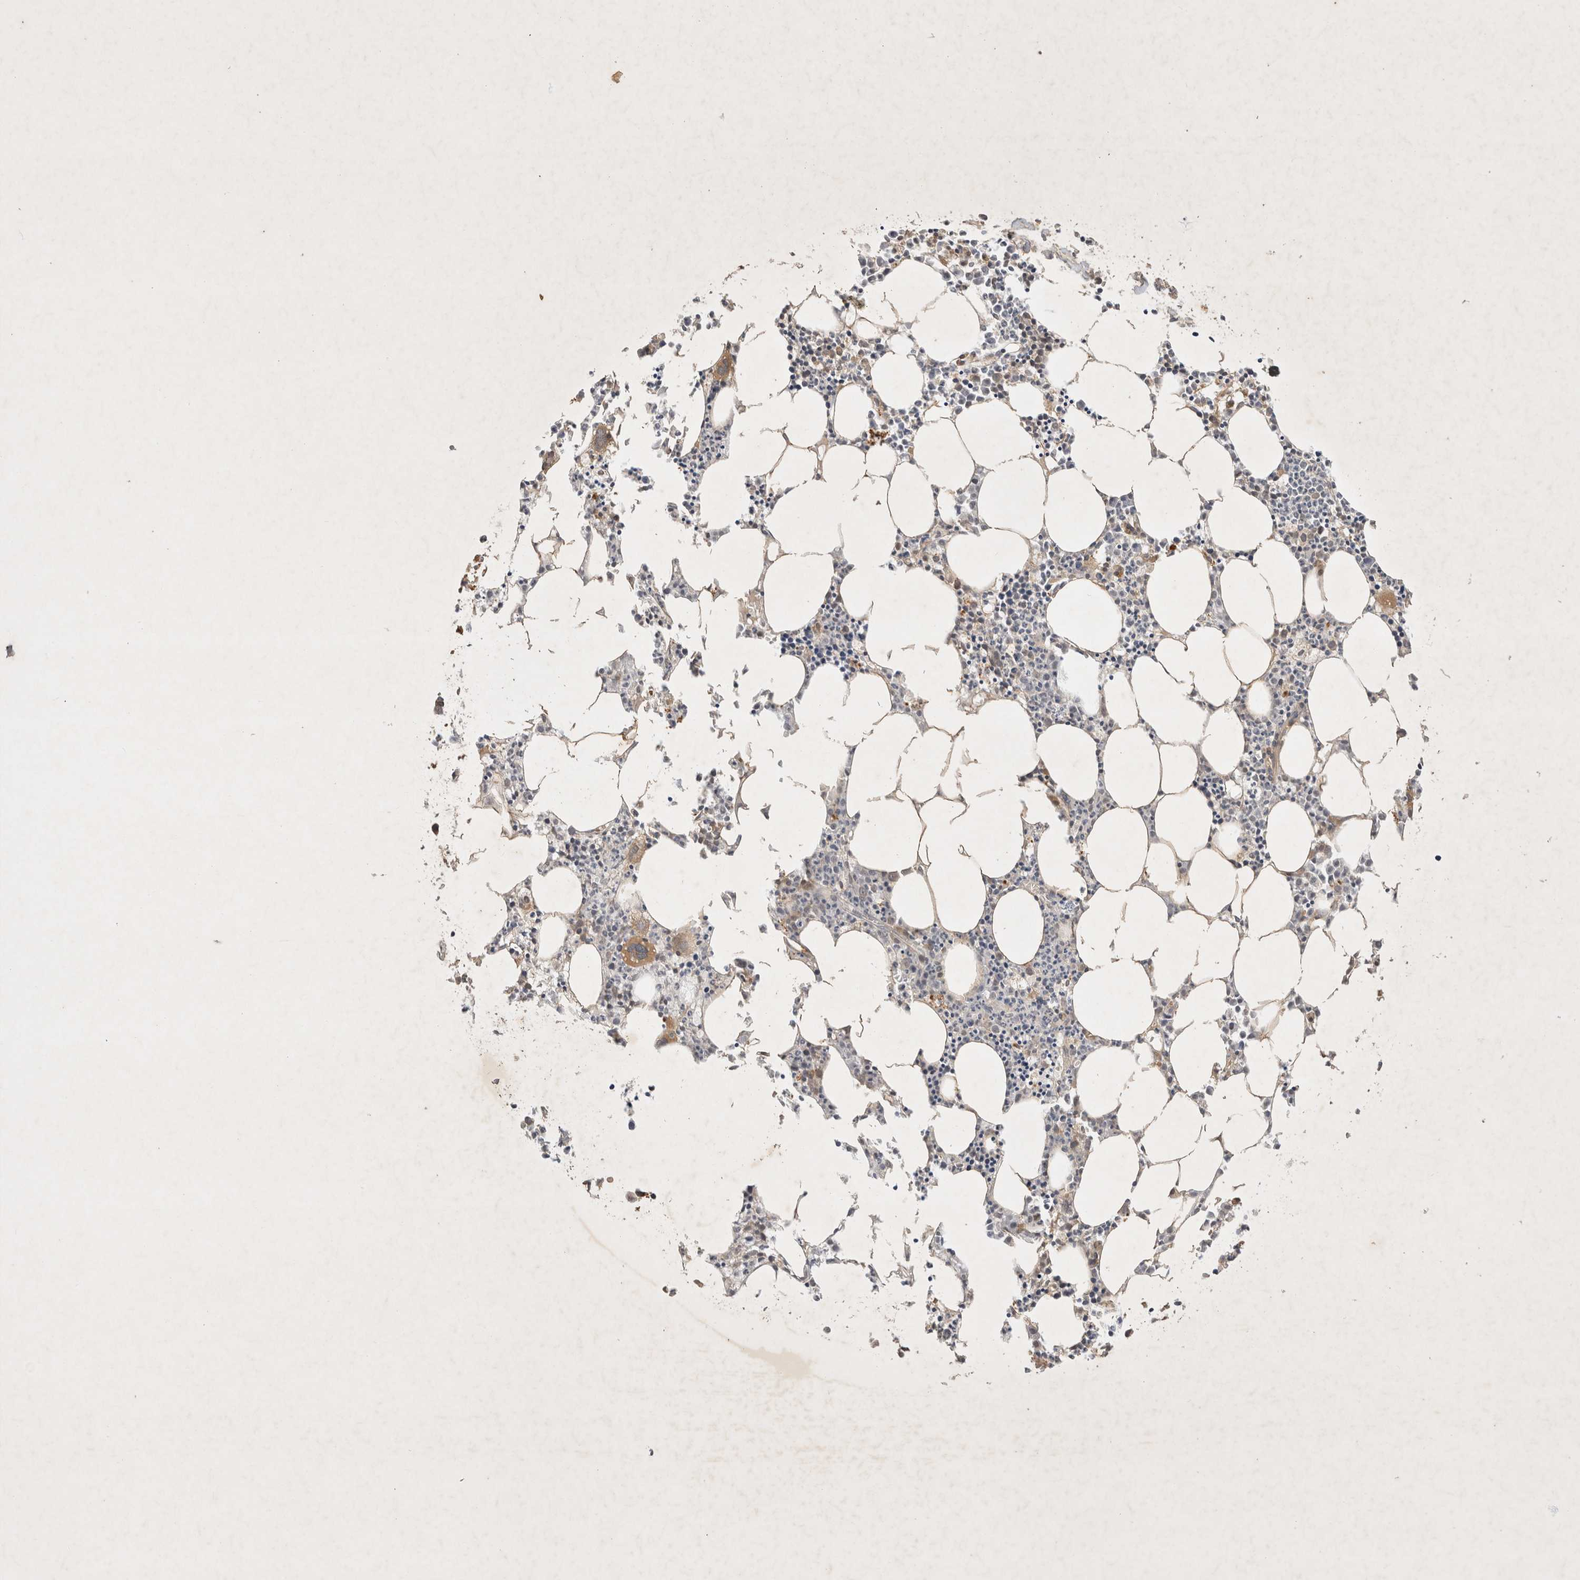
{"staining": {"intensity": "moderate", "quantity": "<25%", "location": "cytoplasmic/membranous"}, "tissue": "bone marrow", "cell_type": "Hematopoietic cells", "image_type": "normal", "snomed": [{"axis": "morphology", "description": "Normal tissue, NOS"}, {"axis": "morphology", "description": "Inflammation, NOS"}, {"axis": "topography", "description": "Bone marrow"}], "caption": "An IHC histopathology image of unremarkable tissue is shown. Protein staining in brown highlights moderate cytoplasmic/membranous positivity in bone marrow within hematopoietic cells.", "gene": "YES1", "patient": {"sex": "female", "age": 62}}